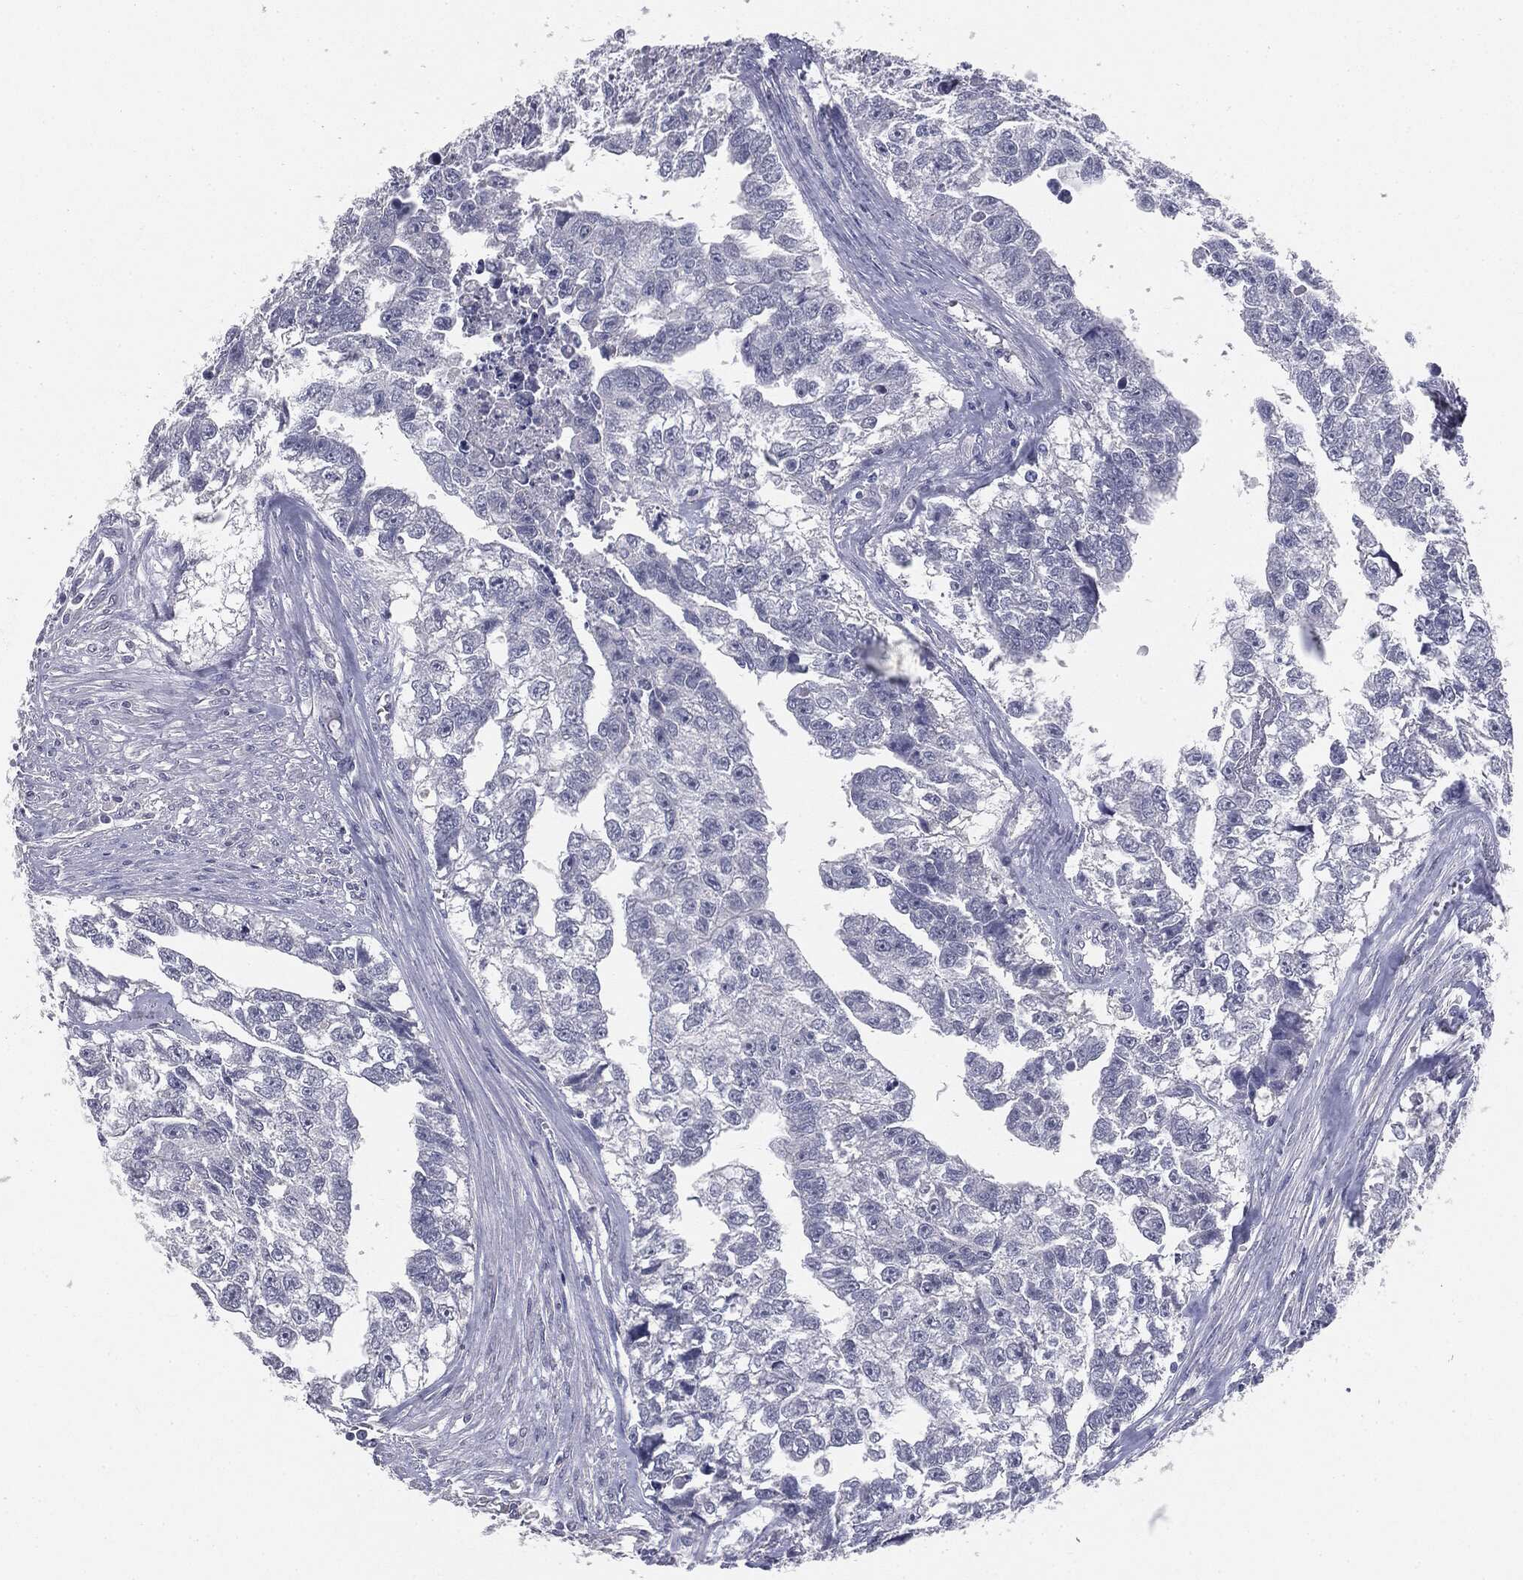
{"staining": {"intensity": "negative", "quantity": "none", "location": "none"}, "tissue": "testis cancer", "cell_type": "Tumor cells", "image_type": "cancer", "snomed": [{"axis": "morphology", "description": "Carcinoma, Embryonal, NOS"}, {"axis": "morphology", "description": "Teratoma, malignant, NOS"}, {"axis": "topography", "description": "Testis"}], "caption": "IHC photomicrograph of neoplastic tissue: human testis teratoma (malignant) stained with DAB (3,3'-diaminobenzidine) exhibits no significant protein positivity in tumor cells.", "gene": "MUC1", "patient": {"sex": "male", "age": 44}}